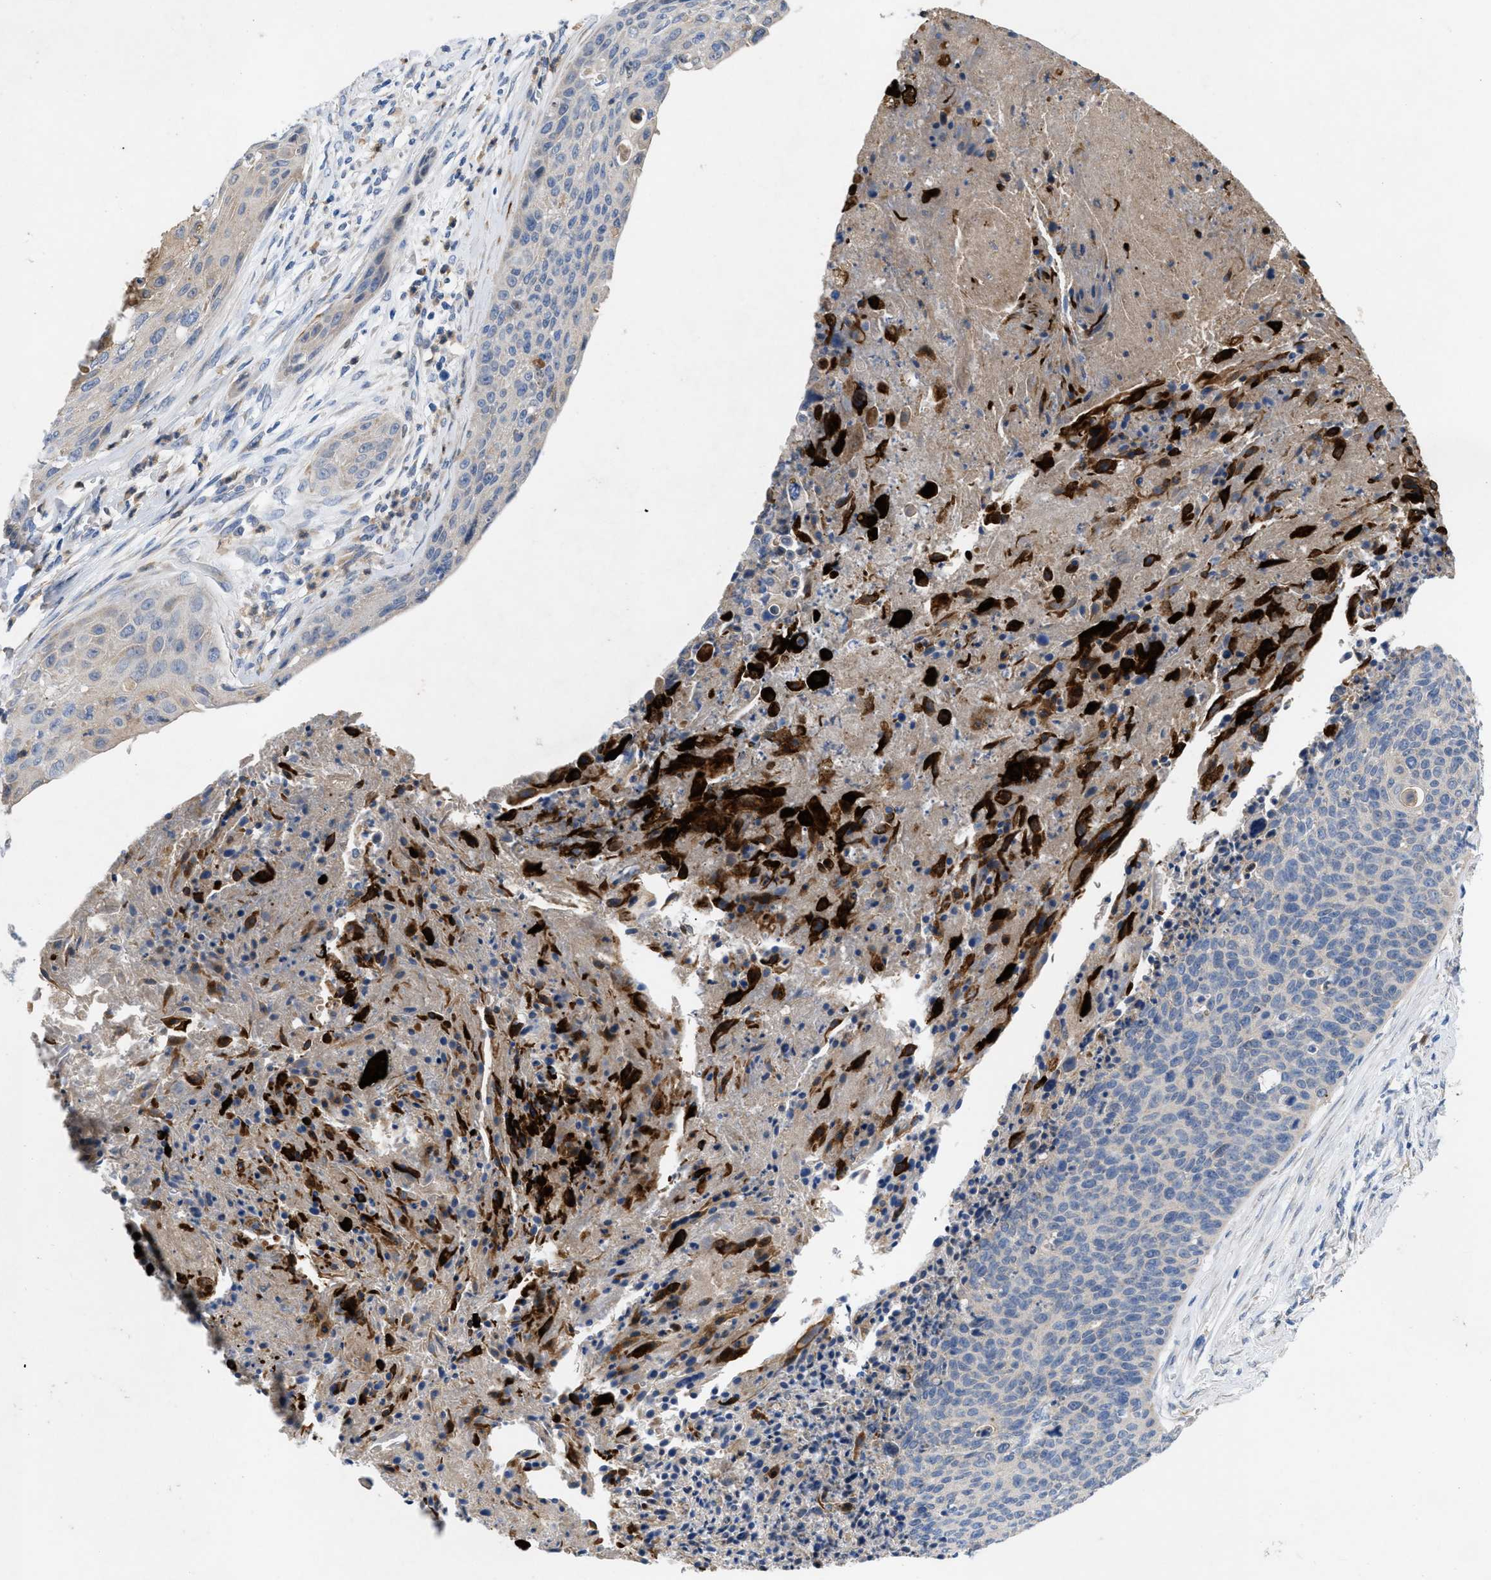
{"staining": {"intensity": "negative", "quantity": "none", "location": "none"}, "tissue": "cervical cancer", "cell_type": "Tumor cells", "image_type": "cancer", "snomed": [{"axis": "morphology", "description": "Squamous cell carcinoma, NOS"}, {"axis": "topography", "description": "Cervix"}], "caption": "A histopathology image of human squamous cell carcinoma (cervical) is negative for staining in tumor cells. (DAB (3,3'-diaminobenzidine) IHC, high magnification).", "gene": "PLPPR5", "patient": {"sex": "female", "age": 55}}